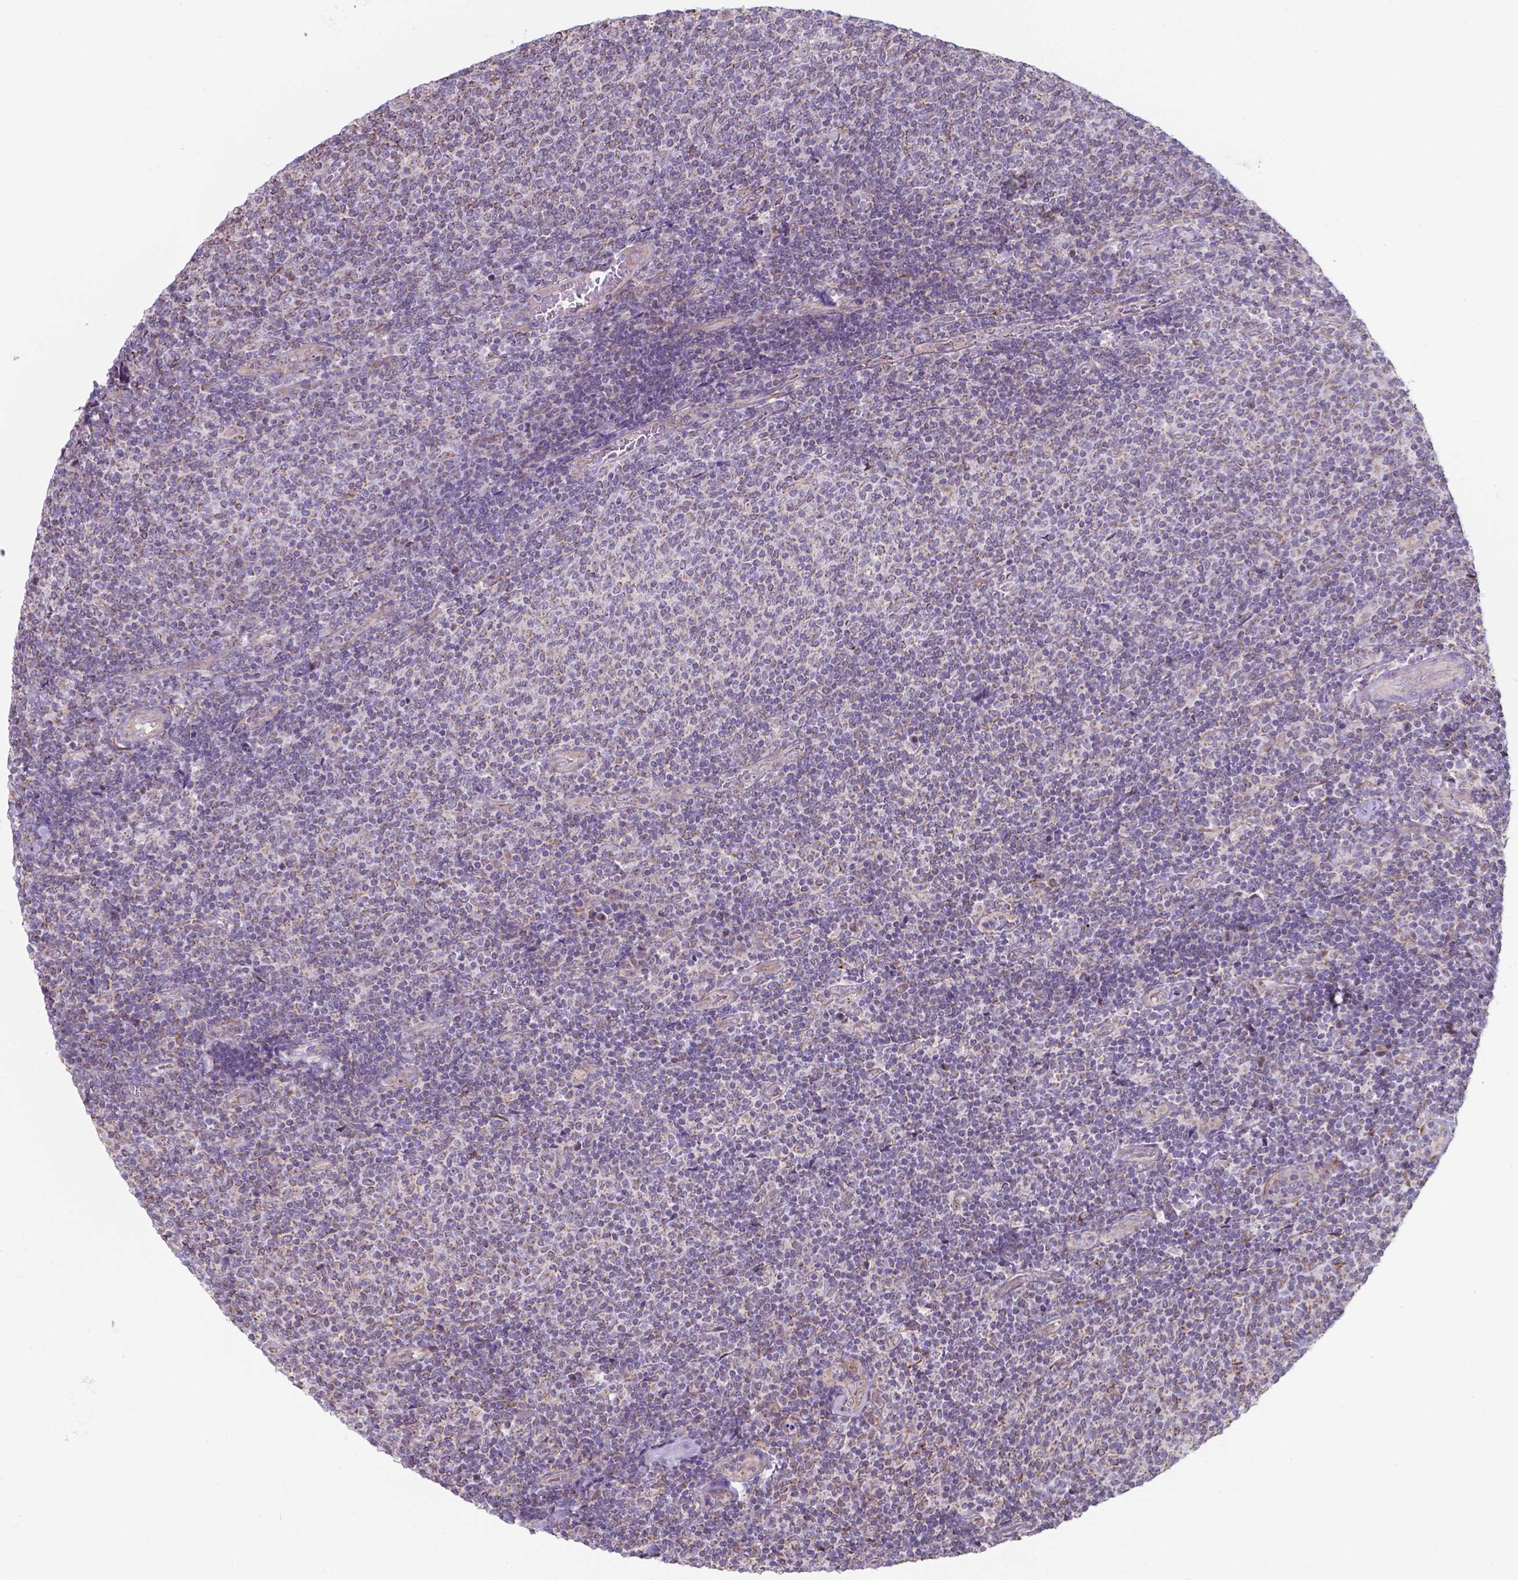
{"staining": {"intensity": "negative", "quantity": "none", "location": "none"}, "tissue": "lymphoma", "cell_type": "Tumor cells", "image_type": "cancer", "snomed": [{"axis": "morphology", "description": "Malignant lymphoma, non-Hodgkin's type, Low grade"}, {"axis": "topography", "description": "Lymph node"}], "caption": "A high-resolution image shows immunohistochemistry (IHC) staining of malignant lymphoma, non-Hodgkin's type (low-grade), which reveals no significant expression in tumor cells. (IHC, brightfield microscopy, high magnification).", "gene": "FAM114A1", "patient": {"sex": "male", "age": 52}}